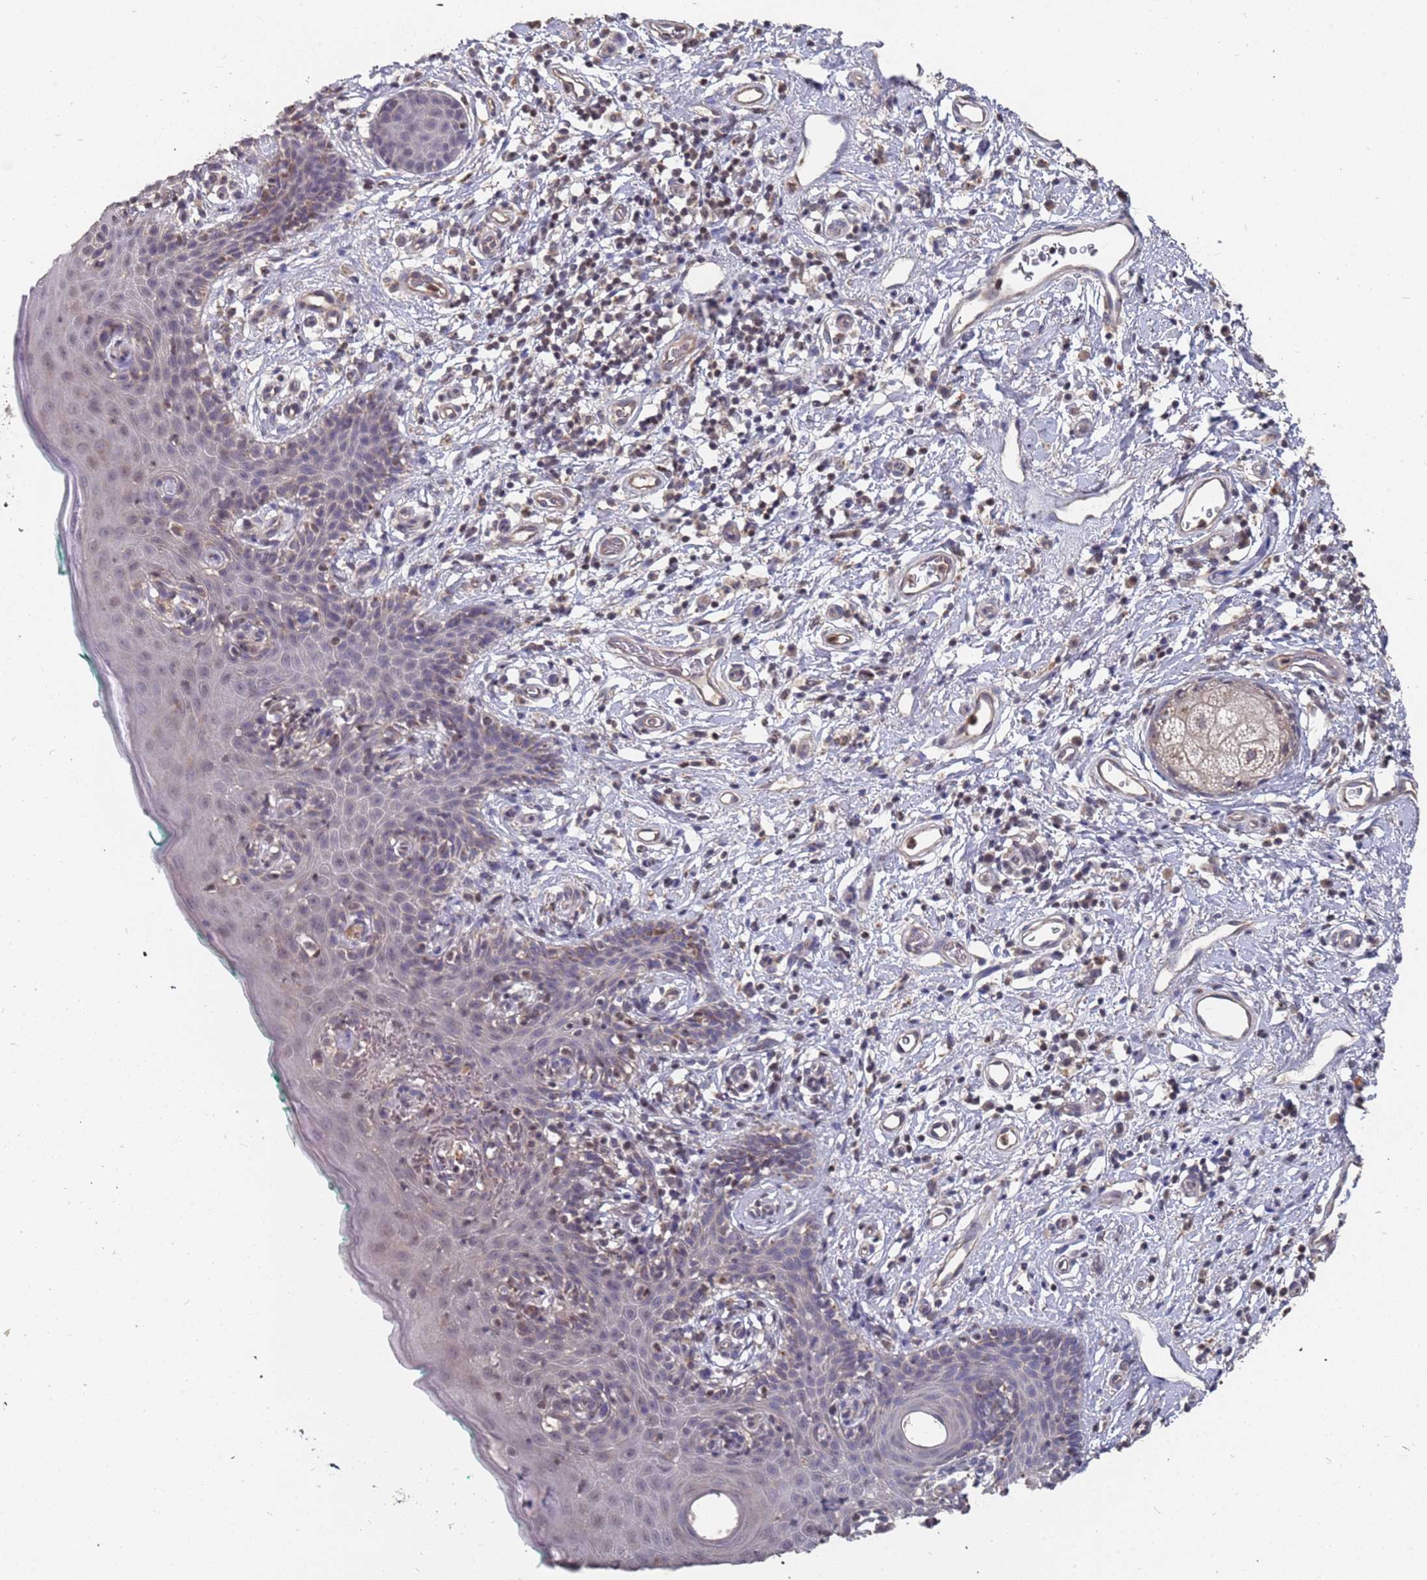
{"staining": {"intensity": "weak", "quantity": "<25%", "location": "nuclear"}, "tissue": "skin", "cell_type": "Epidermal cells", "image_type": "normal", "snomed": [{"axis": "morphology", "description": "Normal tissue, NOS"}, {"axis": "topography", "description": "Vulva"}], "caption": "Immunohistochemical staining of benign human skin exhibits no significant staining in epidermal cells.", "gene": "TCEANC2", "patient": {"sex": "female", "age": 66}}